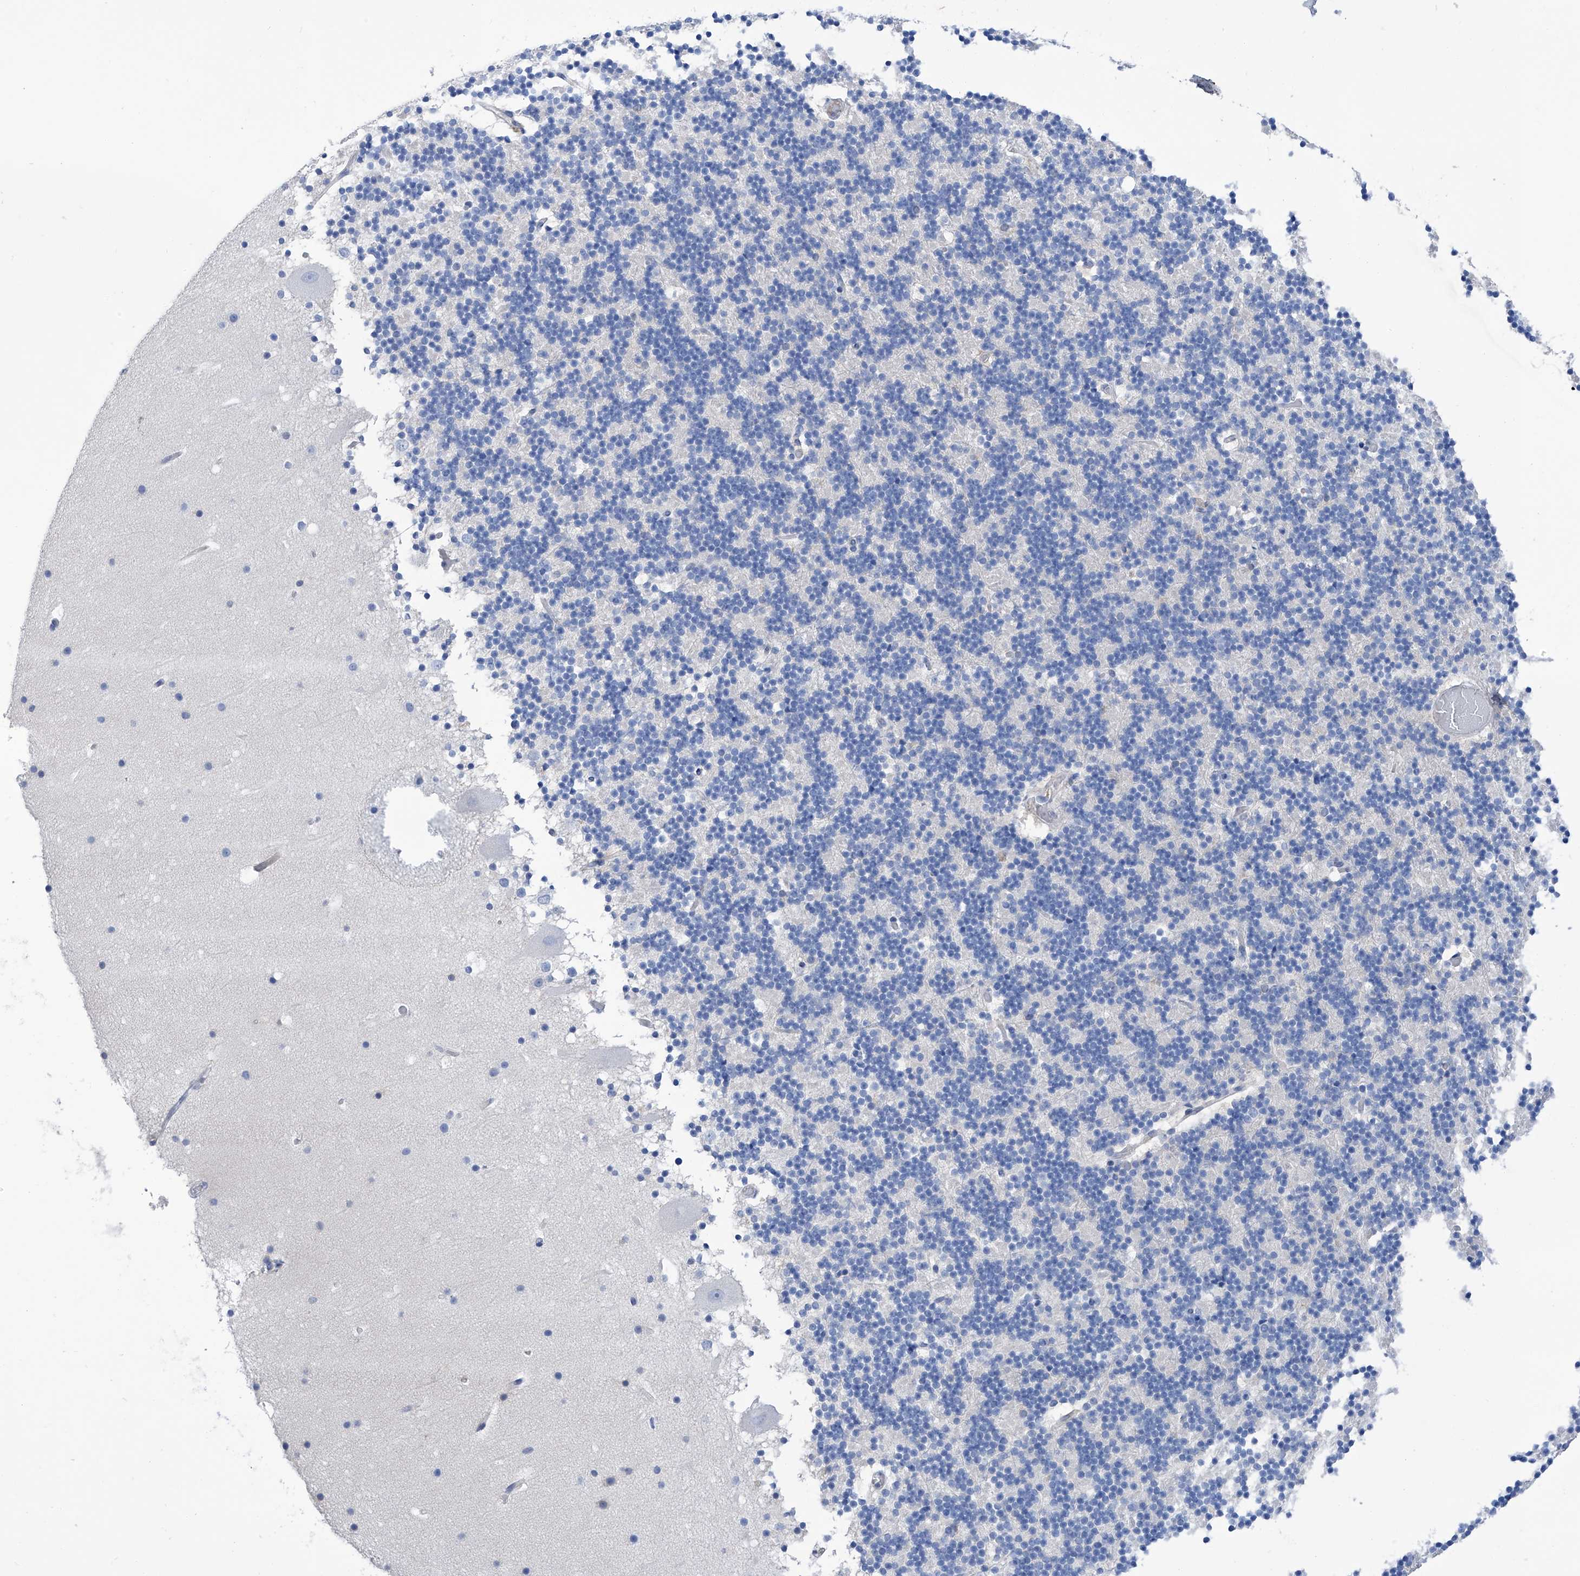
{"staining": {"intensity": "negative", "quantity": "none", "location": "none"}, "tissue": "cerebellum", "cell_type": "Cells in granular layer", "image_type": "normal", "snomed": [{"axis": "morphology", "description": "Normal tissue, NOS"}, {"axis": "topography", "description": "Cerebellum"}], "caption": "IHC micrograph of unremarkable cerebellum stained for a protein (brown), which displays no staining in cells in granular layer.", "gene": "PGM3", "patient": {"sex": "male", "age": 57}}